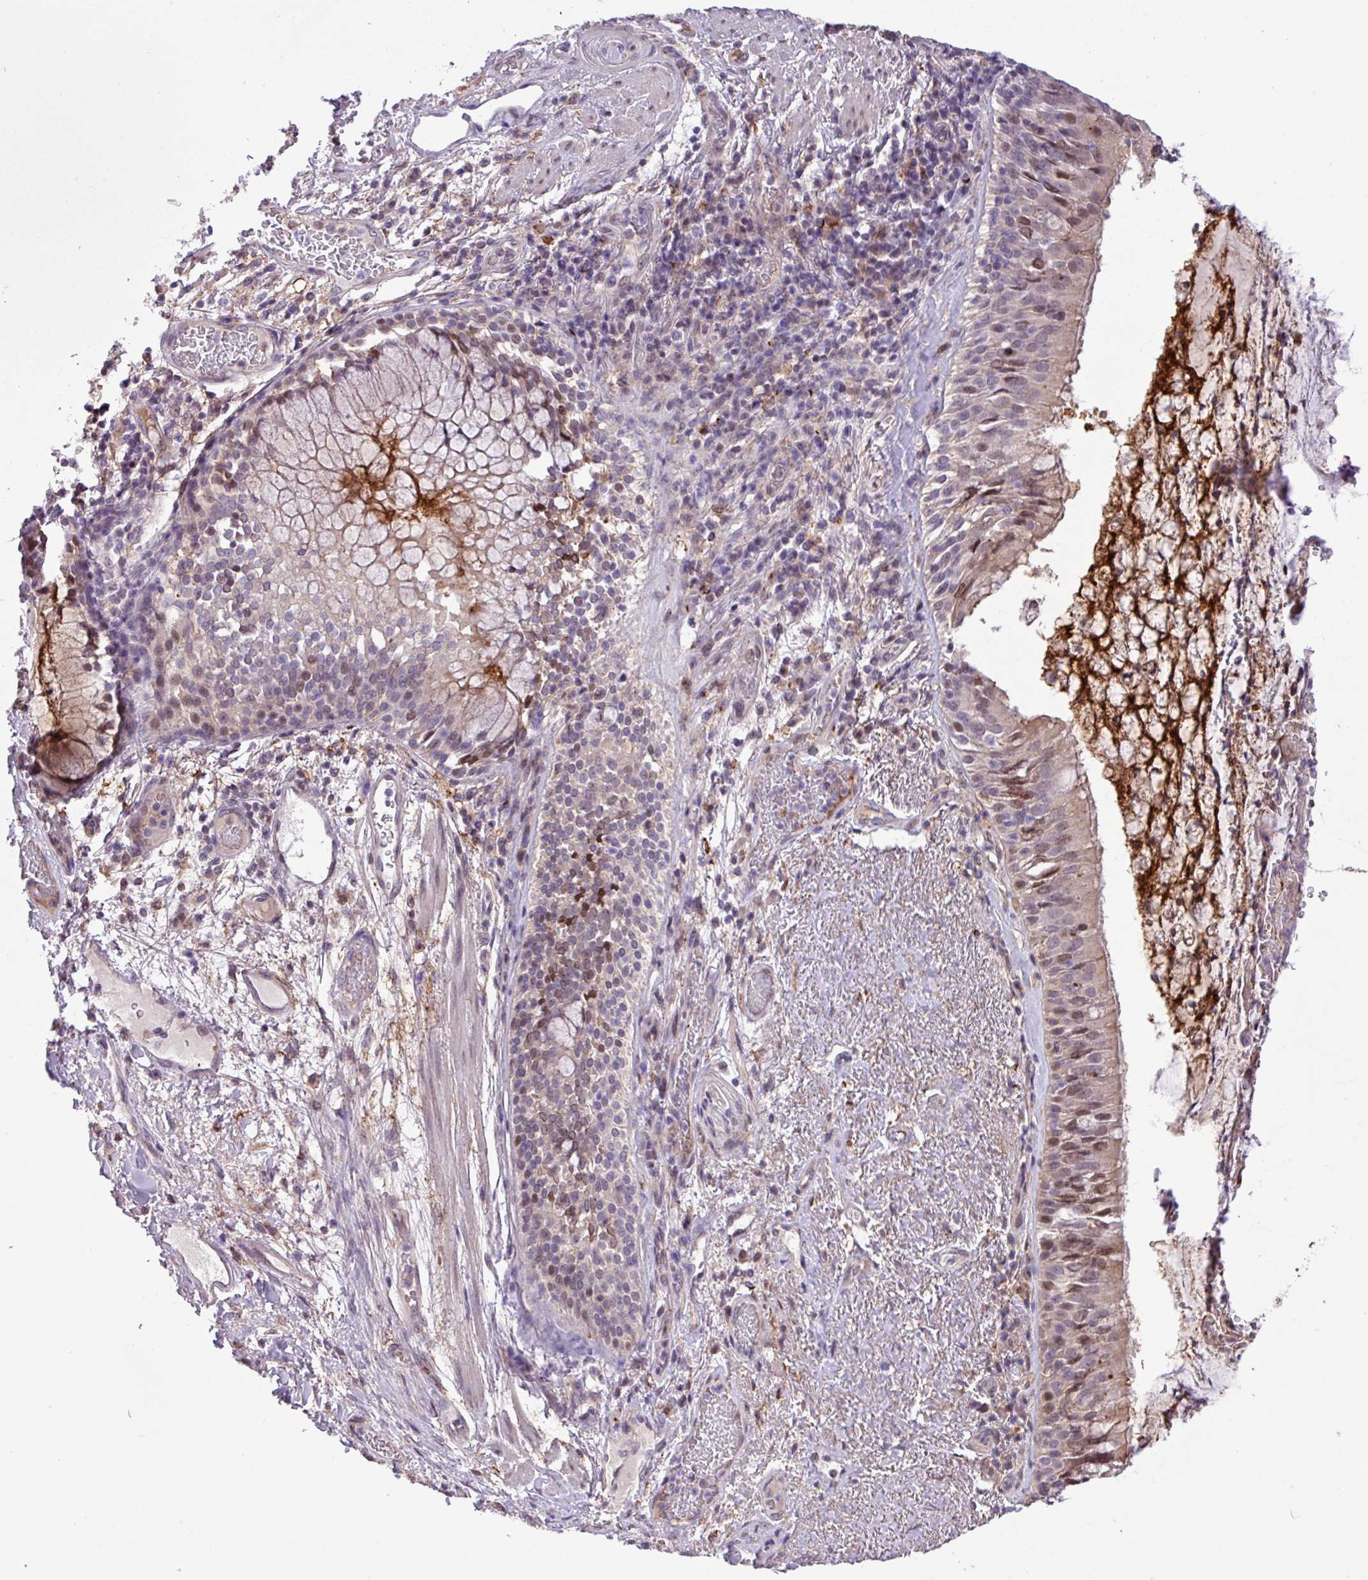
{"staining": {"intensity": "weak", "quantity": "<25%", "location": "cytoplasmic/membranous,nuclear"}, "tissue": "bronchus", "cell_type": "Respiratory epithelial cells", "image_type": "normal", "snomed": [{"axis": "morphology", "description": "Normal tissue, NOS"}, {"axis": "topography", "description": "Cartilage tissue"}, {"axis": "topography", "description": "Bronchus"}], "caption": "Micrograph shows no protein positivity in respiratory epithelial cells of unremarkable bronchus. Brightfield microscopy of IHC stained with DAB (brown) and hematoxylin (blue), captured at high magnification.", "gene": "RPP25L", "patient": {"sex": "male", "age": 63}}